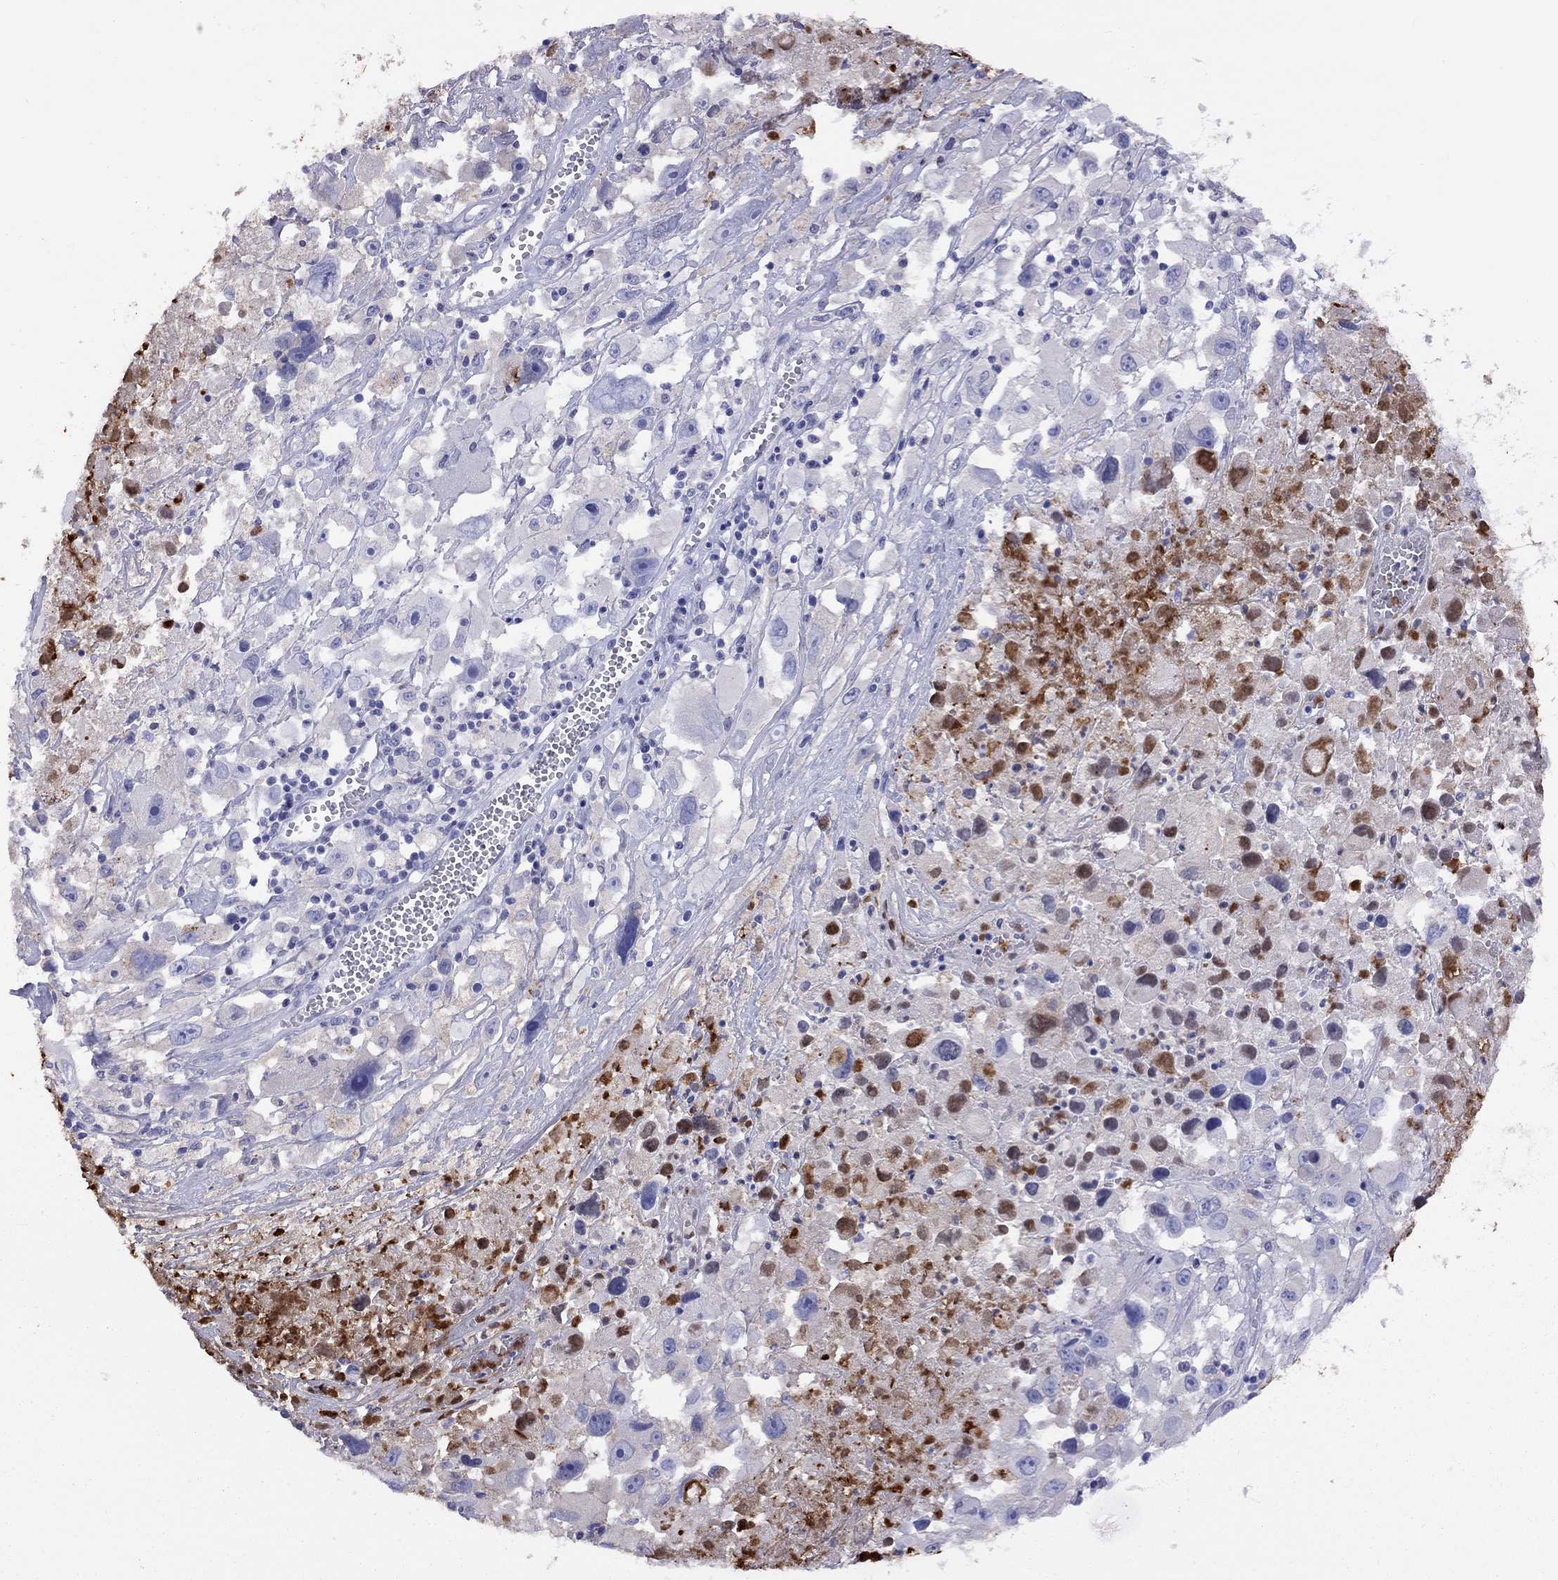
{"staining": {"intensity": "negative", "quantity": "none", "location": "none"}, "tissue": "melanoma", "cell_type": "Tumor cells", "image_type": "cancer", "snomed": [{"axis": "morphology", "description": "Malignant melanoma, Metastatic site"}, {"axis": "topography", "description": "Soft tissue"}], "caption": "Tumor cells are negative for brown protein staining in melanoma.", "gene": "SERPINA3", "patient": {"sex": "male", "age": 50}}